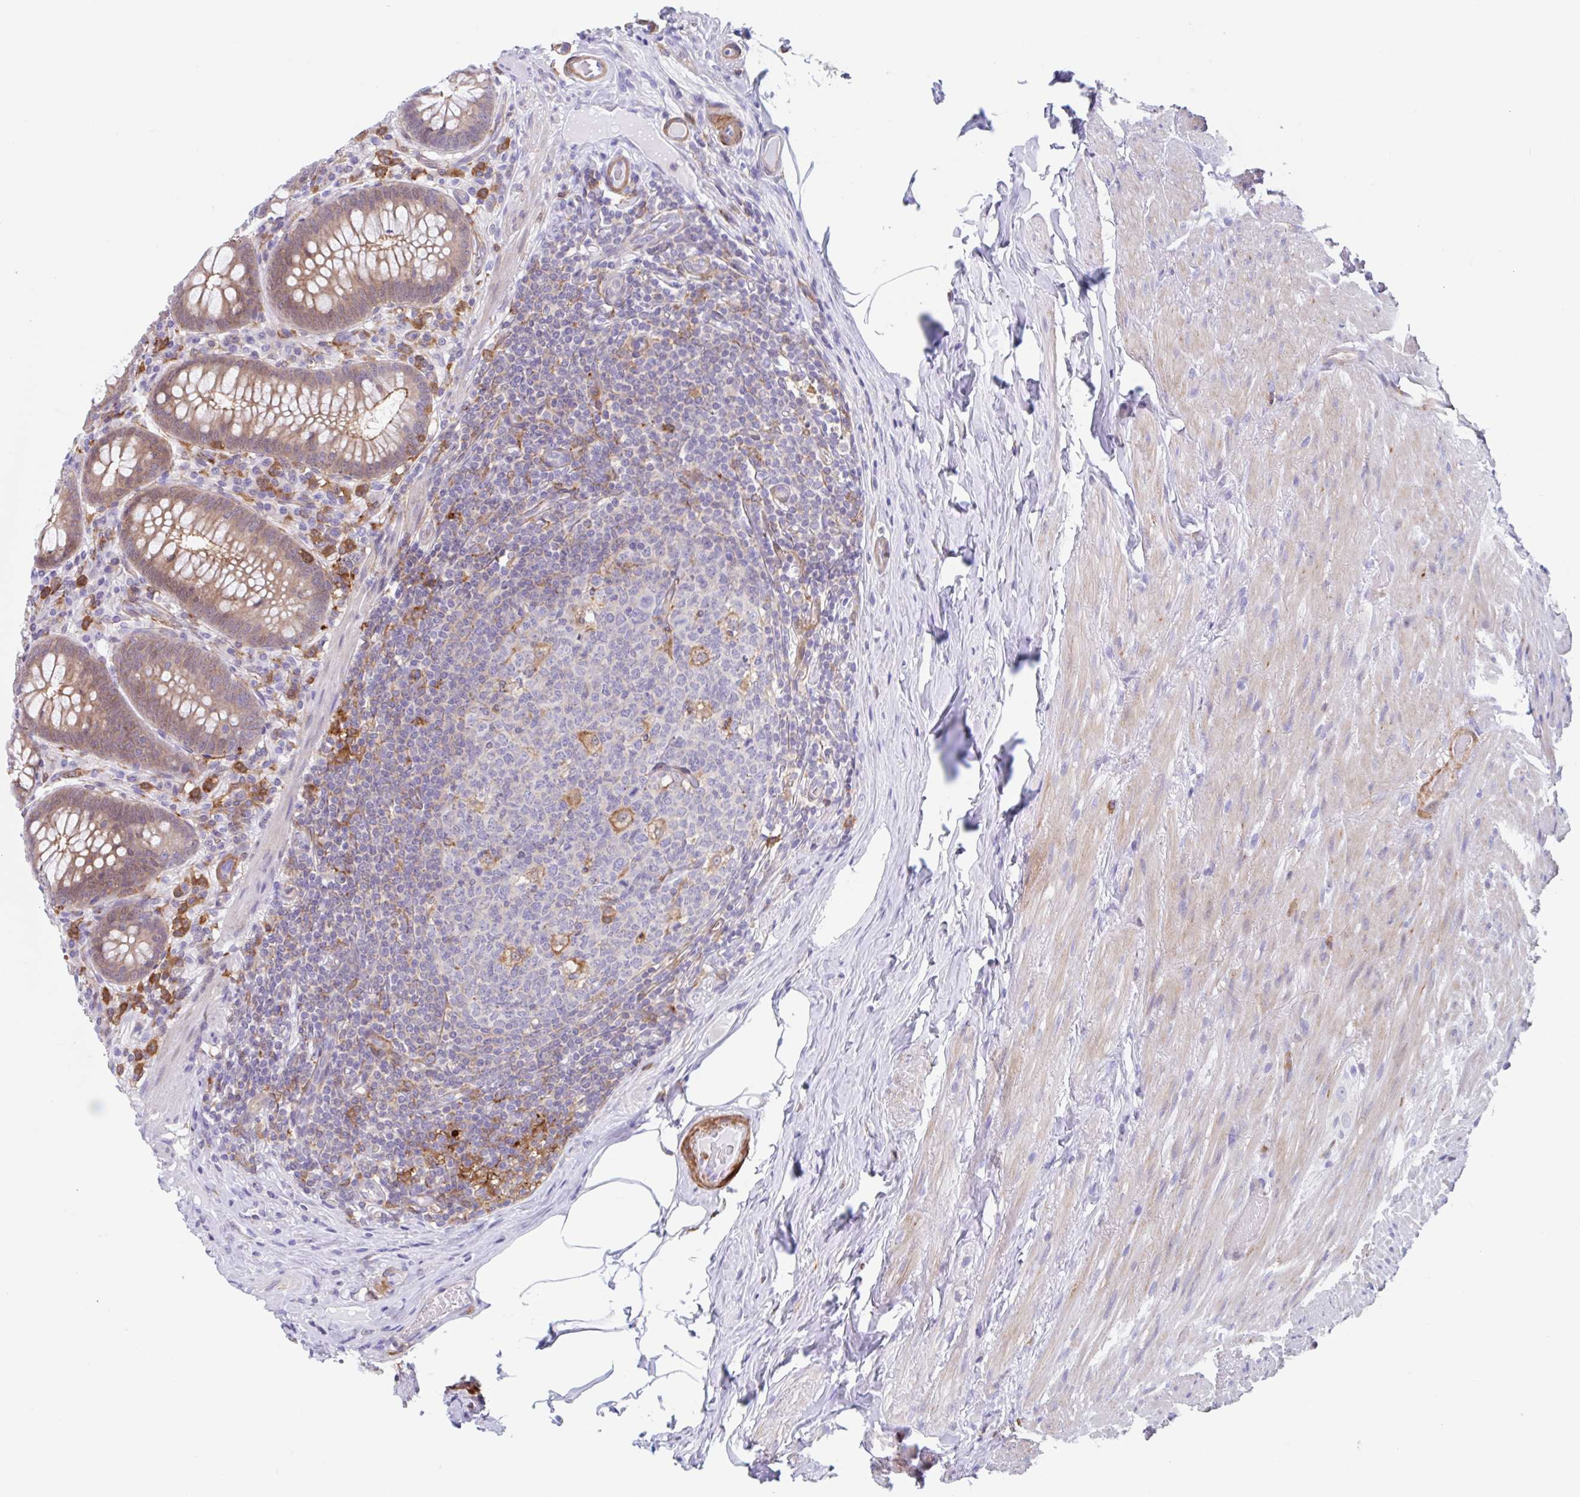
{"staining": {"intensity": "moderate", "quantity": "25%-75%", "location": "cytoplasmic/membranous"}, "tissue": "appendix", "cell_type": "Glandular cells", "image_type": "normal", "snomed": [{"axis": "morphology", "description": "Normal tissue, NOS"}, {"axis": "topography", "description": "Appendix"}], "caption": "Protein positivity by immunohistochemistry exhibits moderate cytoplasmic/membranous staining in about 25%-75% of glandular cells in benign appendix. (DAB (3,3'-diaminobenzidine) = brown stain, brightfield microscopy at high magnification).", "gene": "EFHD1", "patient": {"sex": "male", "age": 71}}